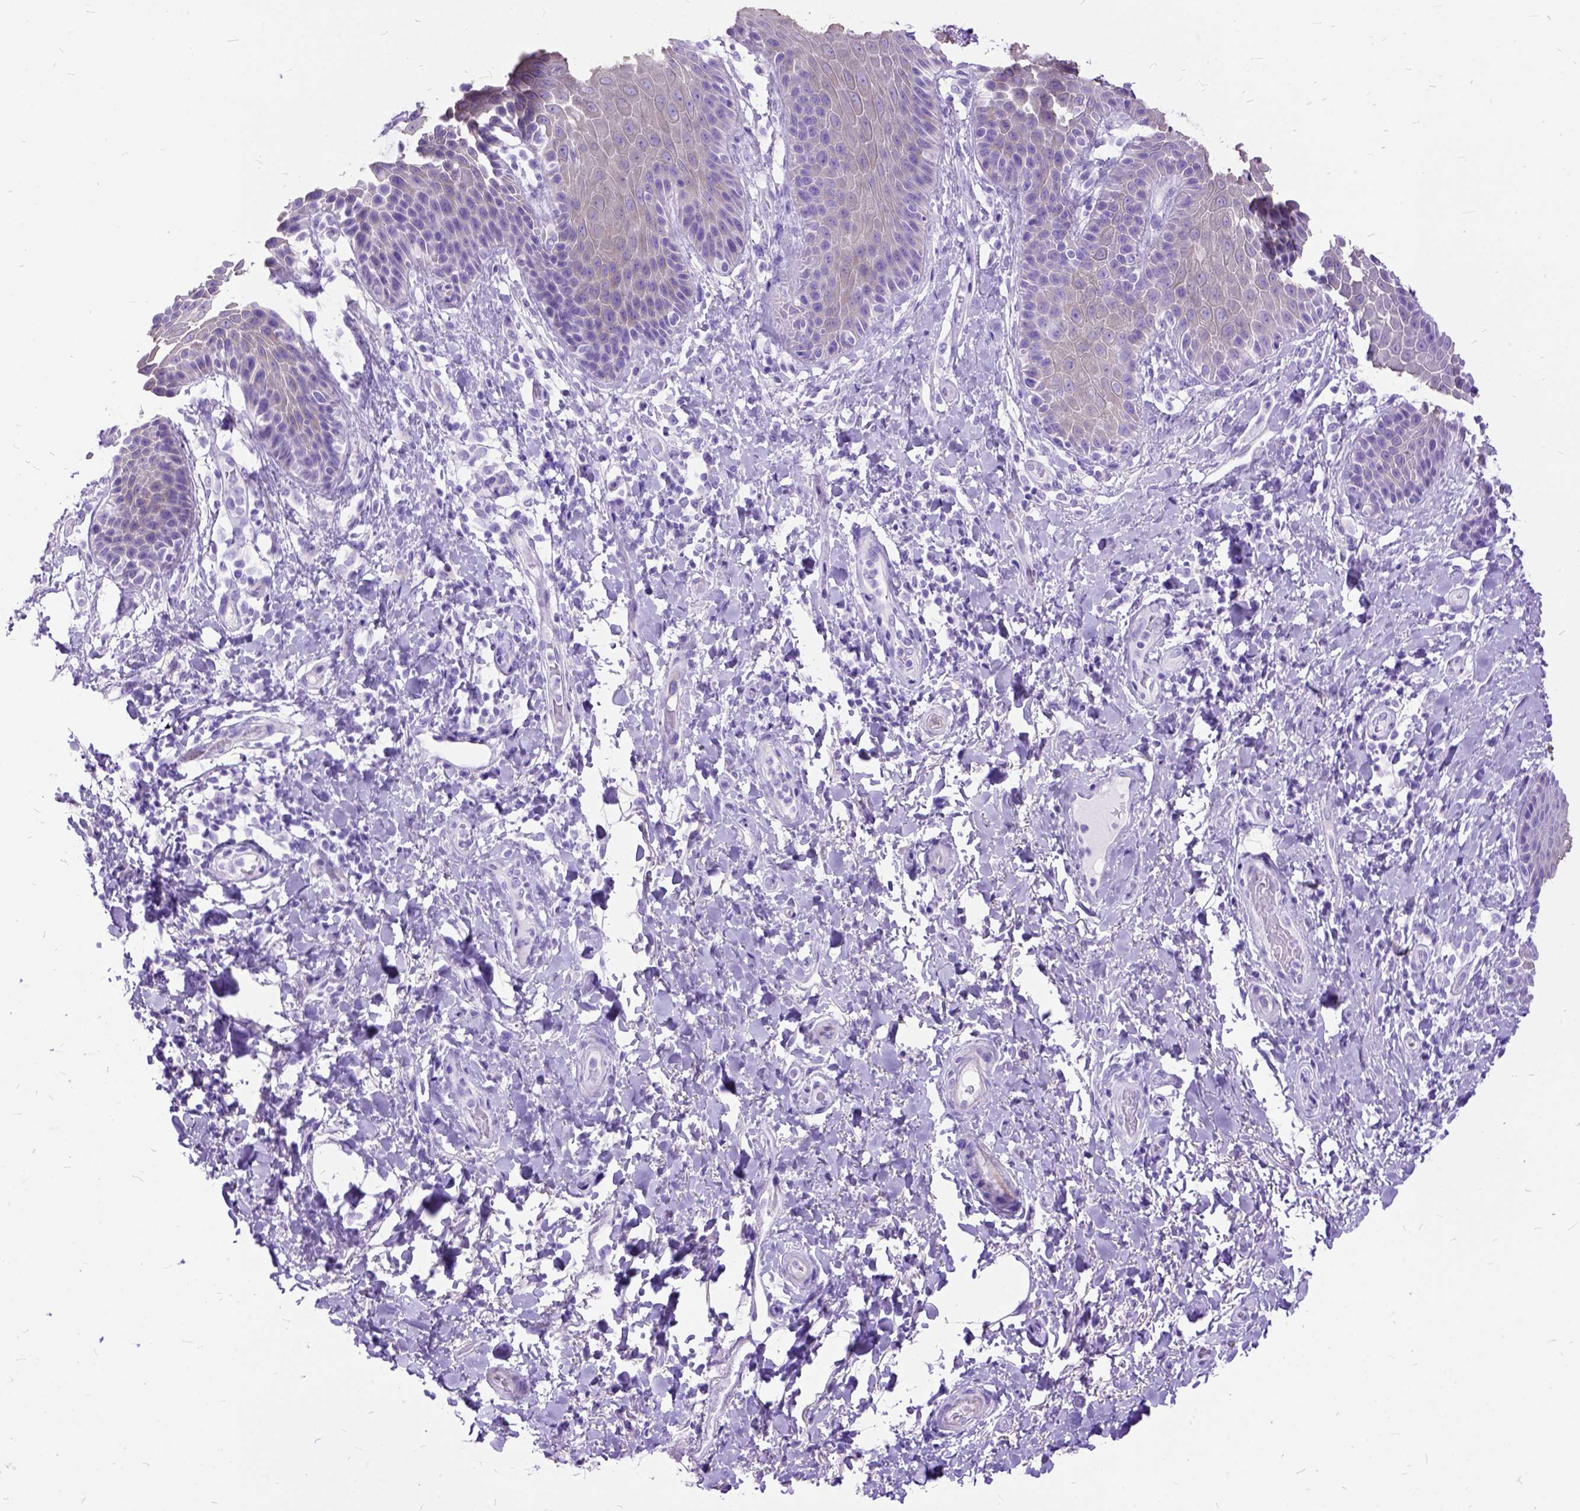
{"staining": {"intensity": "weak", "quantity": "<25%", "location": "cytoplasmic/membranous"}, "tissue": "skin", "cell_type": "Epidermal cells", "image_type": "normal", "snomed": [{"axis": "morphology", "description": "Normal tissue, NOS"}, {"axis": "topography", "description": "Anal"}, {"axis": "topography", "description": "Peripheral nerve tissue"}], "caption": "A photomicrograph of skin stained for a protein demonstrates no brown staining in epidermal cells. The staining was performed using DAB to visualize the protein expression in brown, while the nuclei were stained in blue with hematoxylin (Magnification: 20x).", "gene": "DNAH2", "patient": {"sex": "male", "age": 51}}